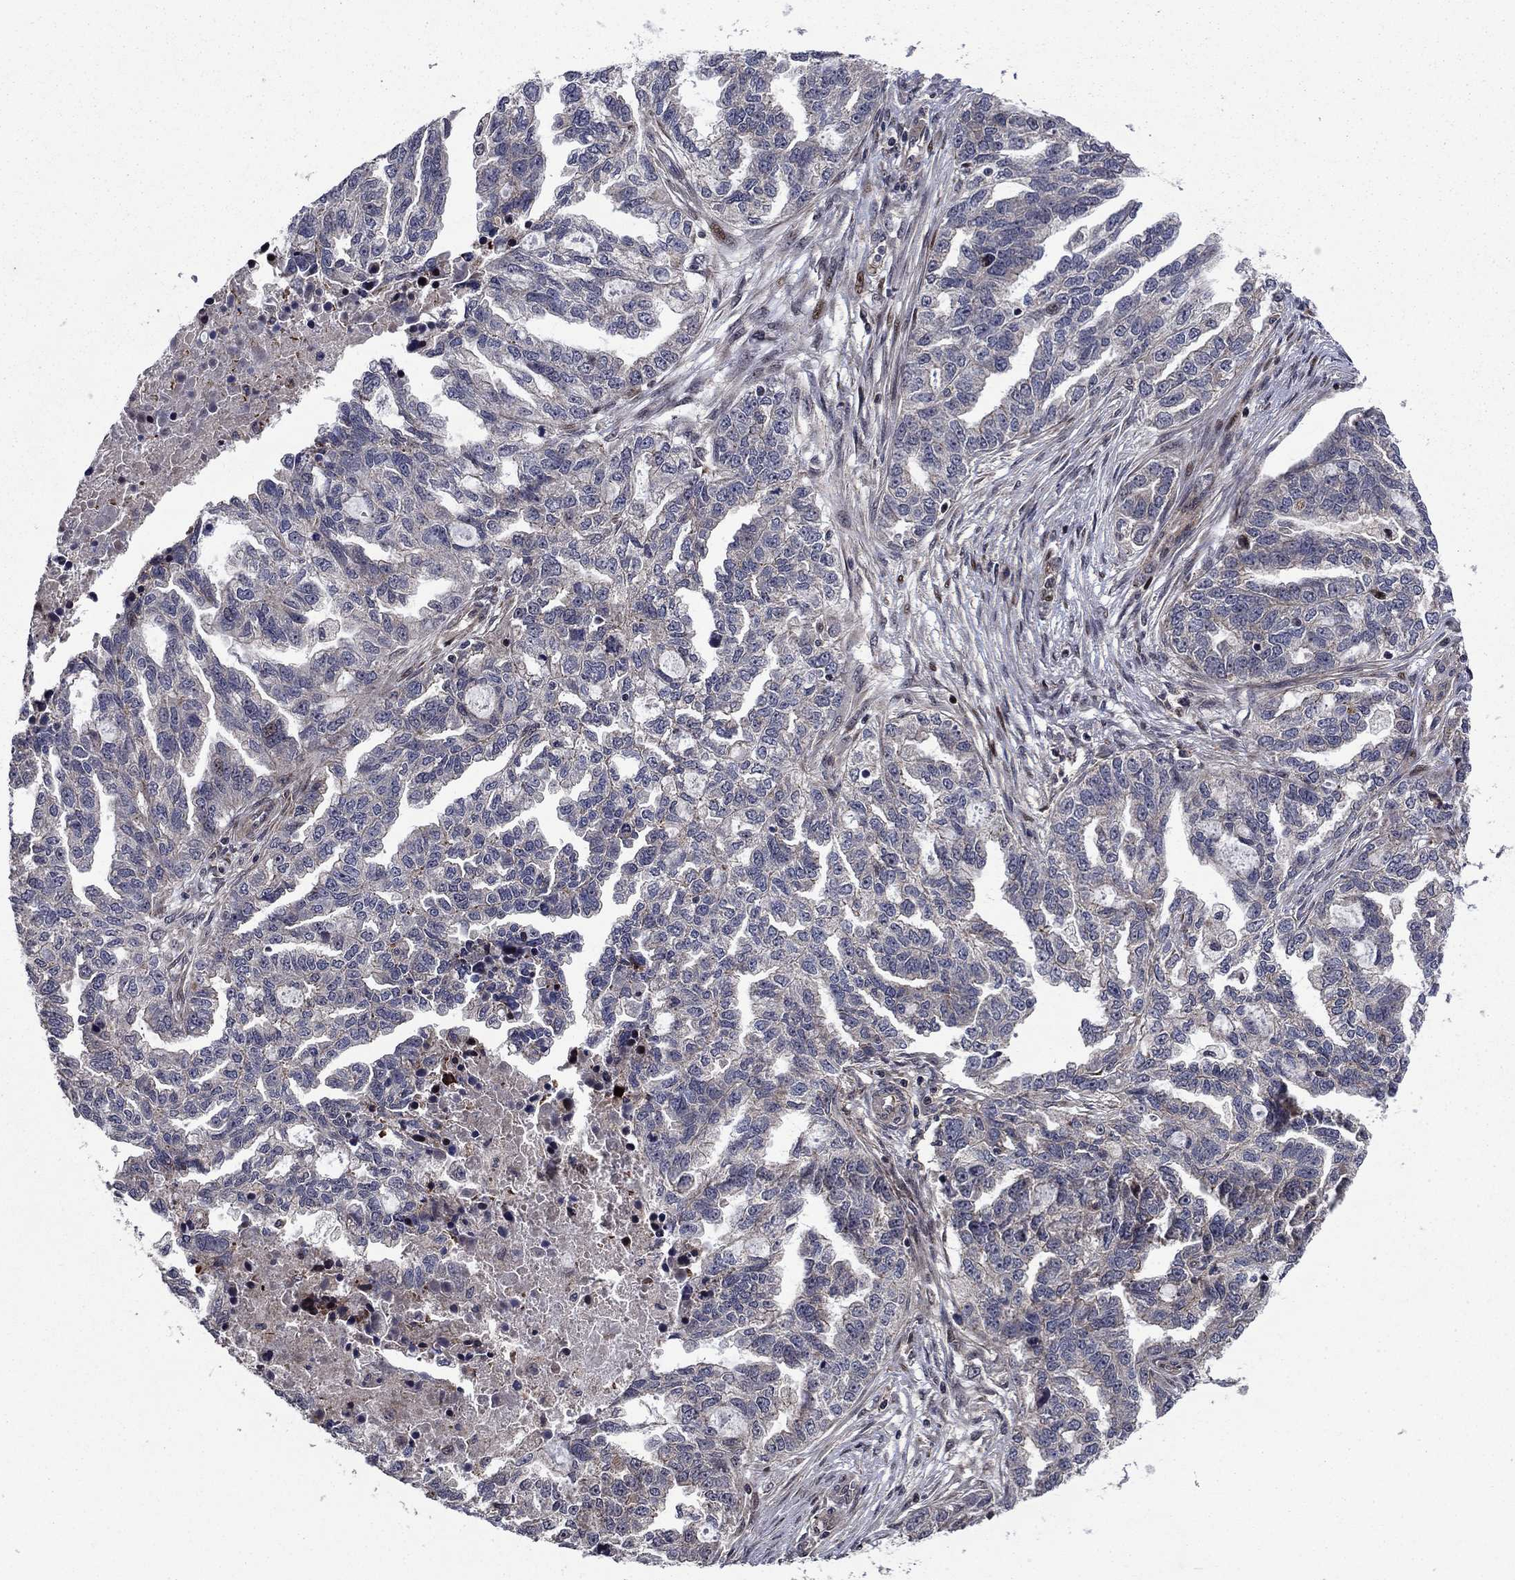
{"staining": {"intensity": "moderate", "quantity": "<25%", "location": "cytoplasmic/membranous"}, "tissue": "ovarian cancer", "cell_type": "Tumor cells", "image_type": "cancer", "snomed": [{"axis": "morphology", "description": "Cystadenocarcinoma, serous, NOS"}, {"axis": "topography", "description": "Ovary"}], "caption": "The histopathology image demonstrates staining of ovarian serous cystadenocarcinoma, revealing moderate cytoplasmic/membranous protein staining (brown color) within tumor cells.", "gene": "AGTPBP1", "patient": {"sex": "female", "age": 51}}